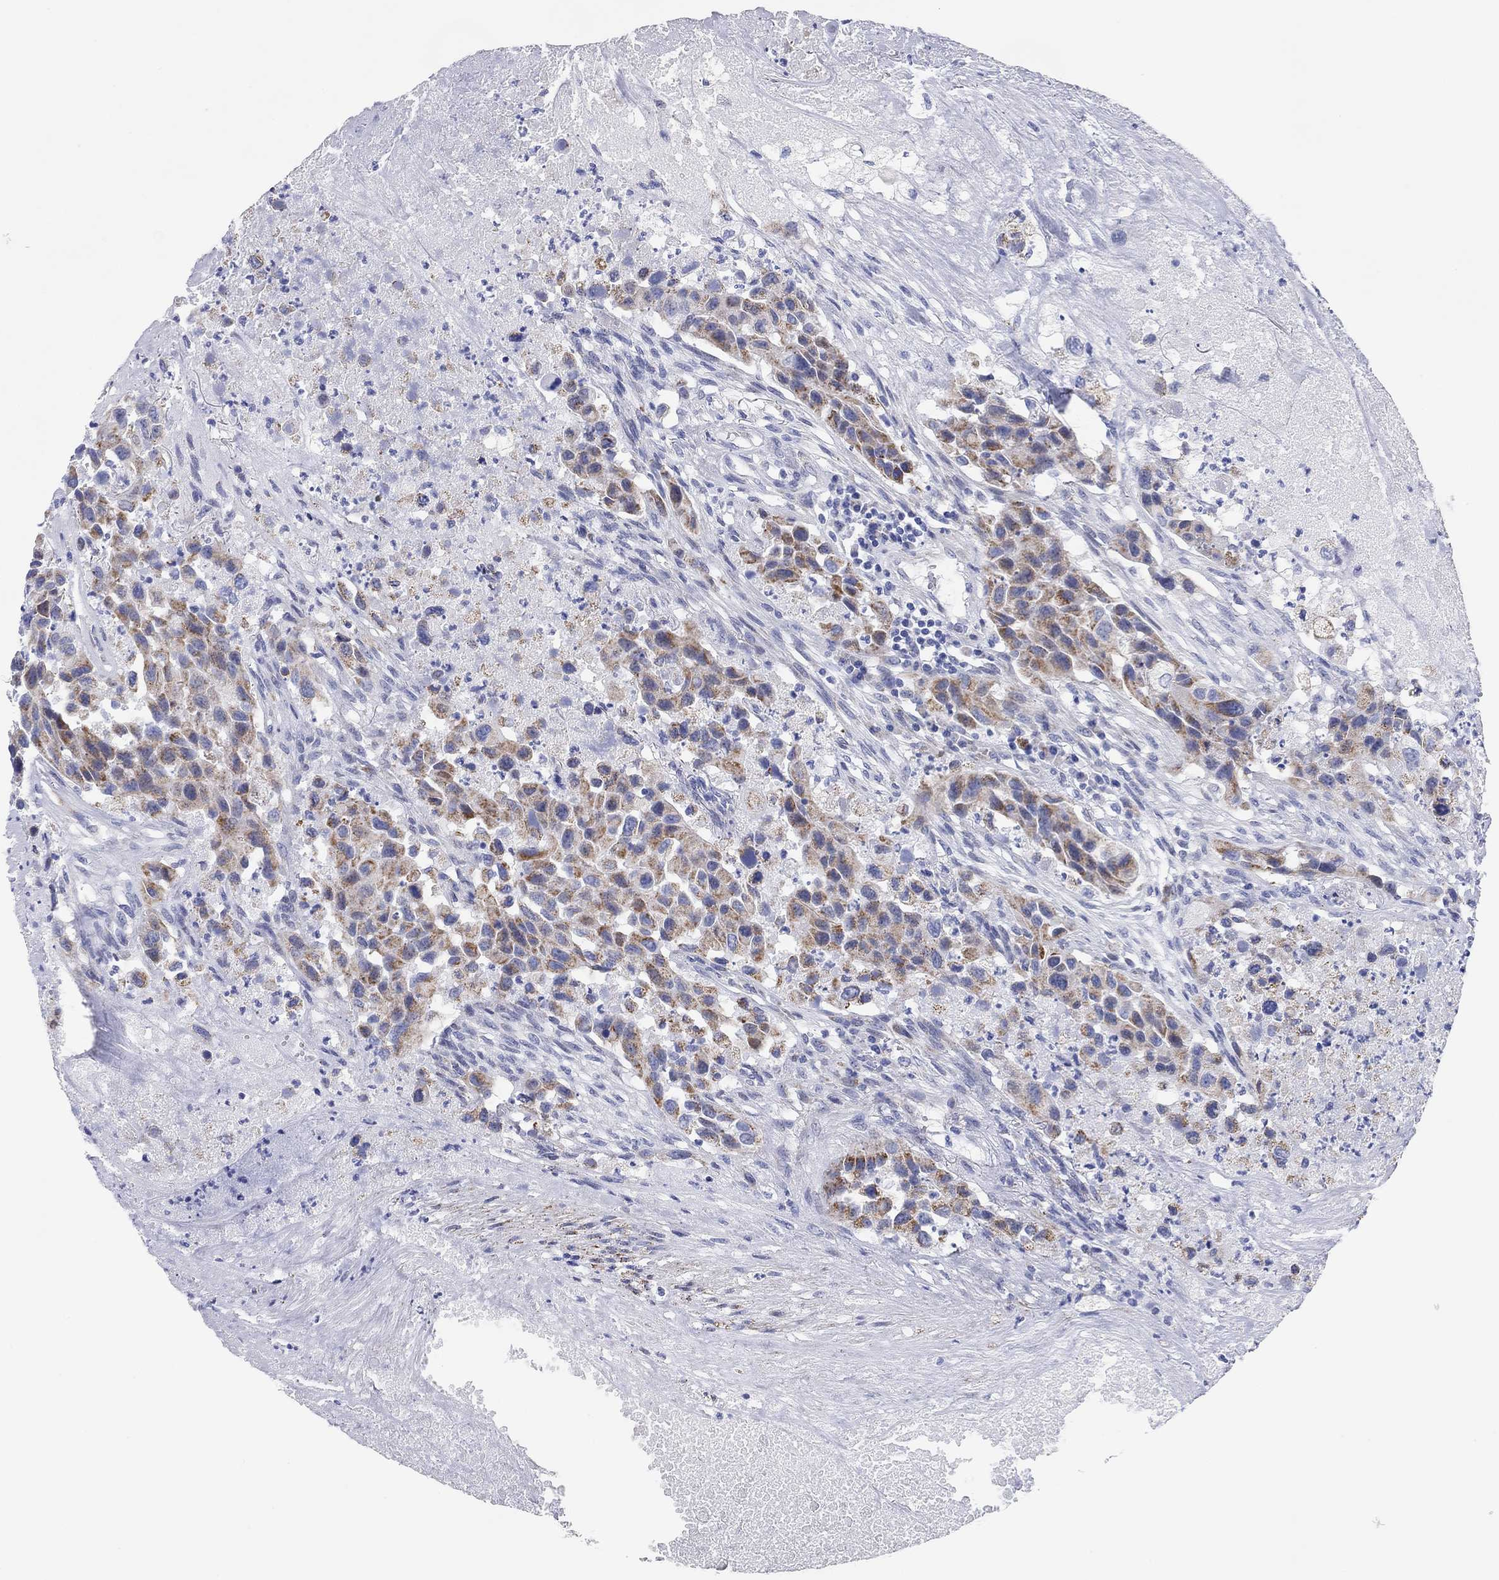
{"staining": {"intensity": "strong", "quantity": "25%-75%", "location": "cytoplasmic/membranous"}, "tissue": "urothelial cancer", "cell_type": "Tumor cells", "image_type": "cancer", "snomed": [{"axis": "morphology", "description": "Urothelial carcinoma, High grade"}, {"axis": "topography", "description": "Urinary bladder"}], "caption": "Urothelial cancer stained for a protein demonstrates strong cytoplasmic/membranous positivity in tumor cells.", "gene": "CHI3L2", "patient": {"sex": "female", "age": 73}}